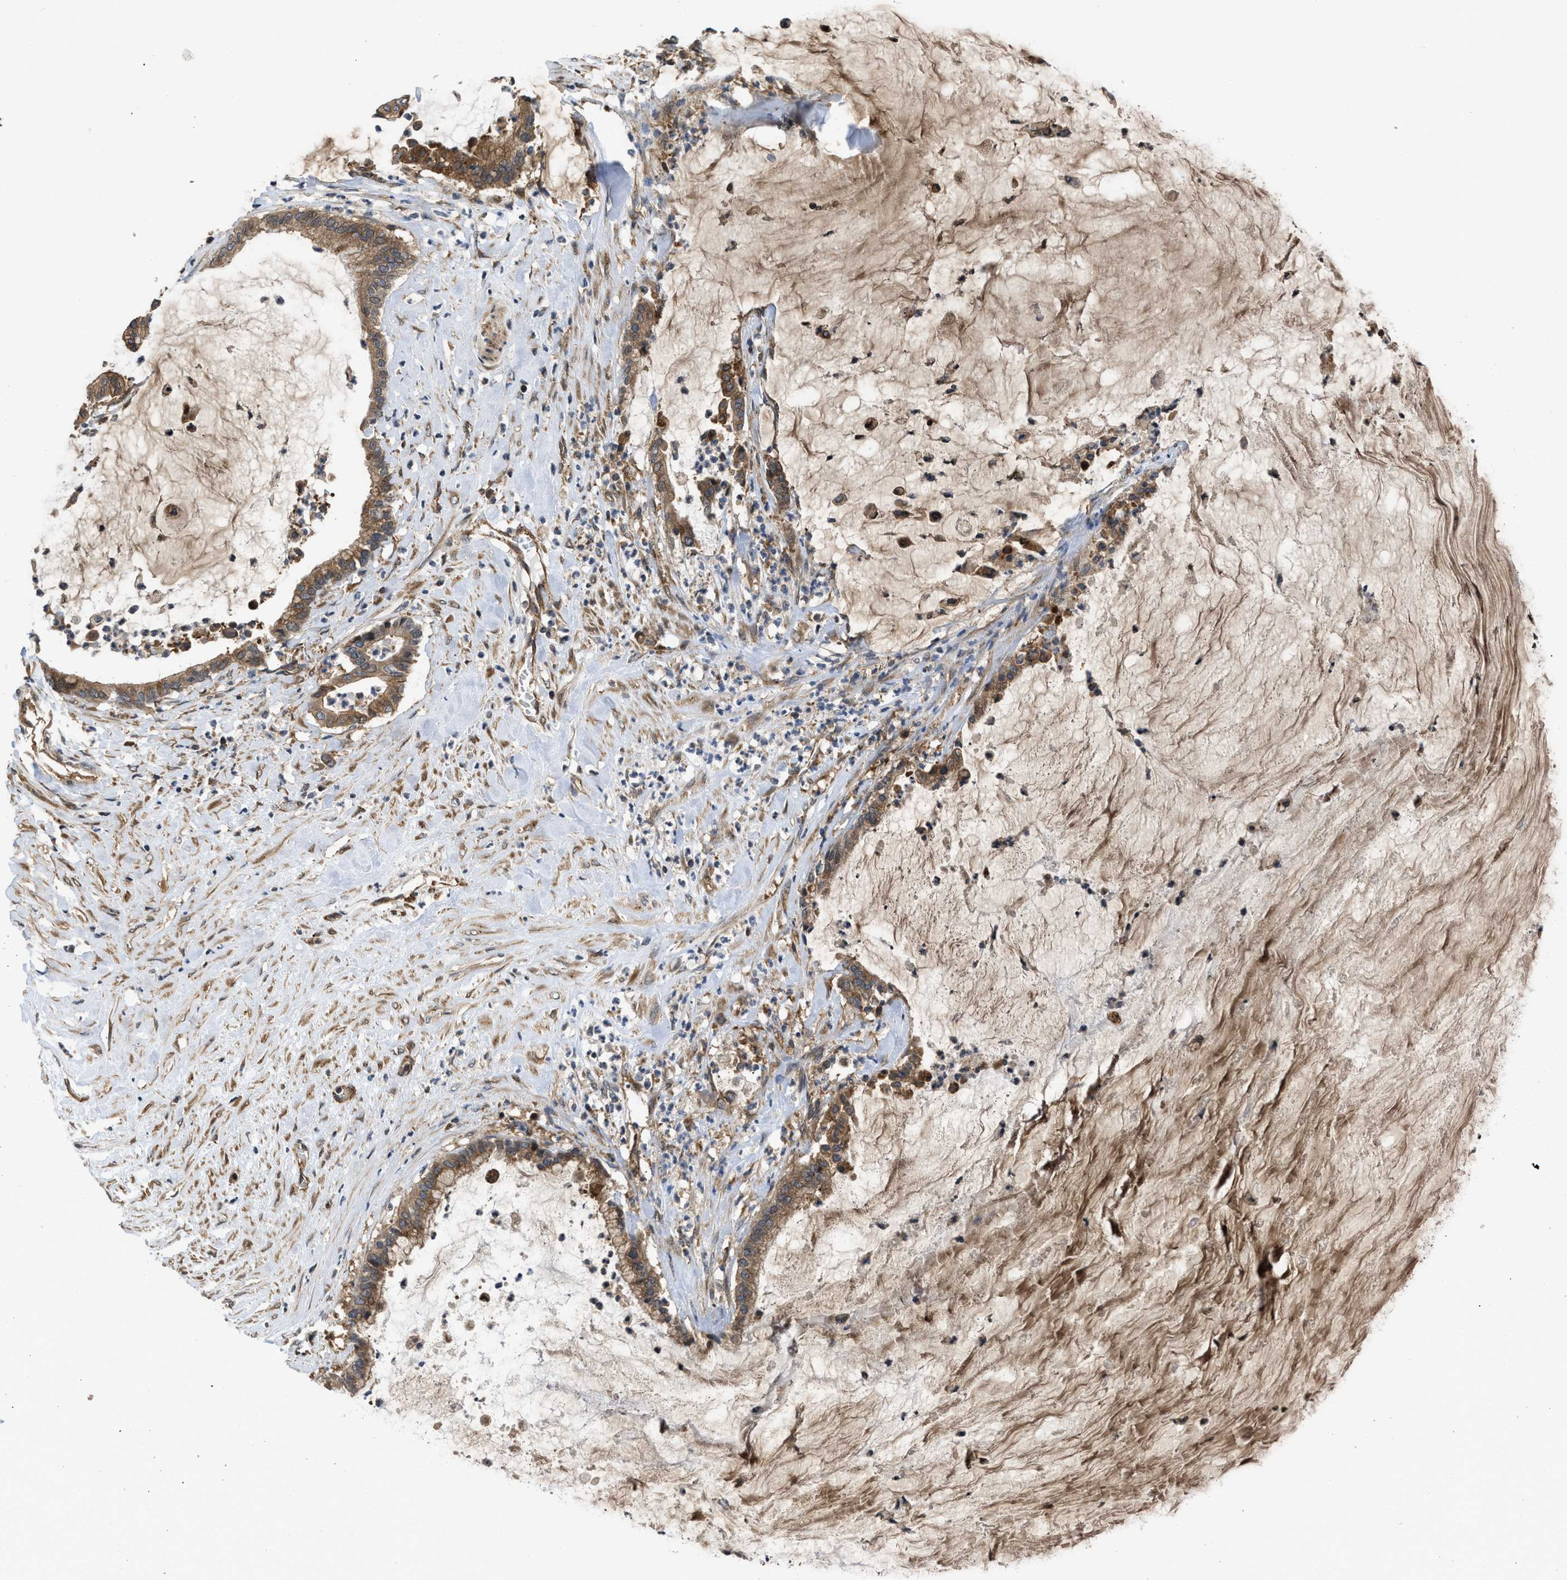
{"staining": {"intensity": "moderate", "quantity": ">75%", "location": "cytoplasmic/membranous"}, "tissue": "pancreatic cancer", "cell_type": "Tumor cells", "image_type": "cancer", "snomed": [{"axis": "morphology", "description": "Adenocarcinoma, NOS"}, {"axis": "topography", "description": "Pancreas"}], "caption": "A high-resolution micrograph shows IHC staining of adenocarcinoma (pancreatic), which demonstrates moderate cytoplasmic/membranous staining in about >75% of tumor cells. (IHC, brightfield microscopy, high magnification).", "gene": "GPATCH2L", "patient": {"sex": "male", "age": 41}}